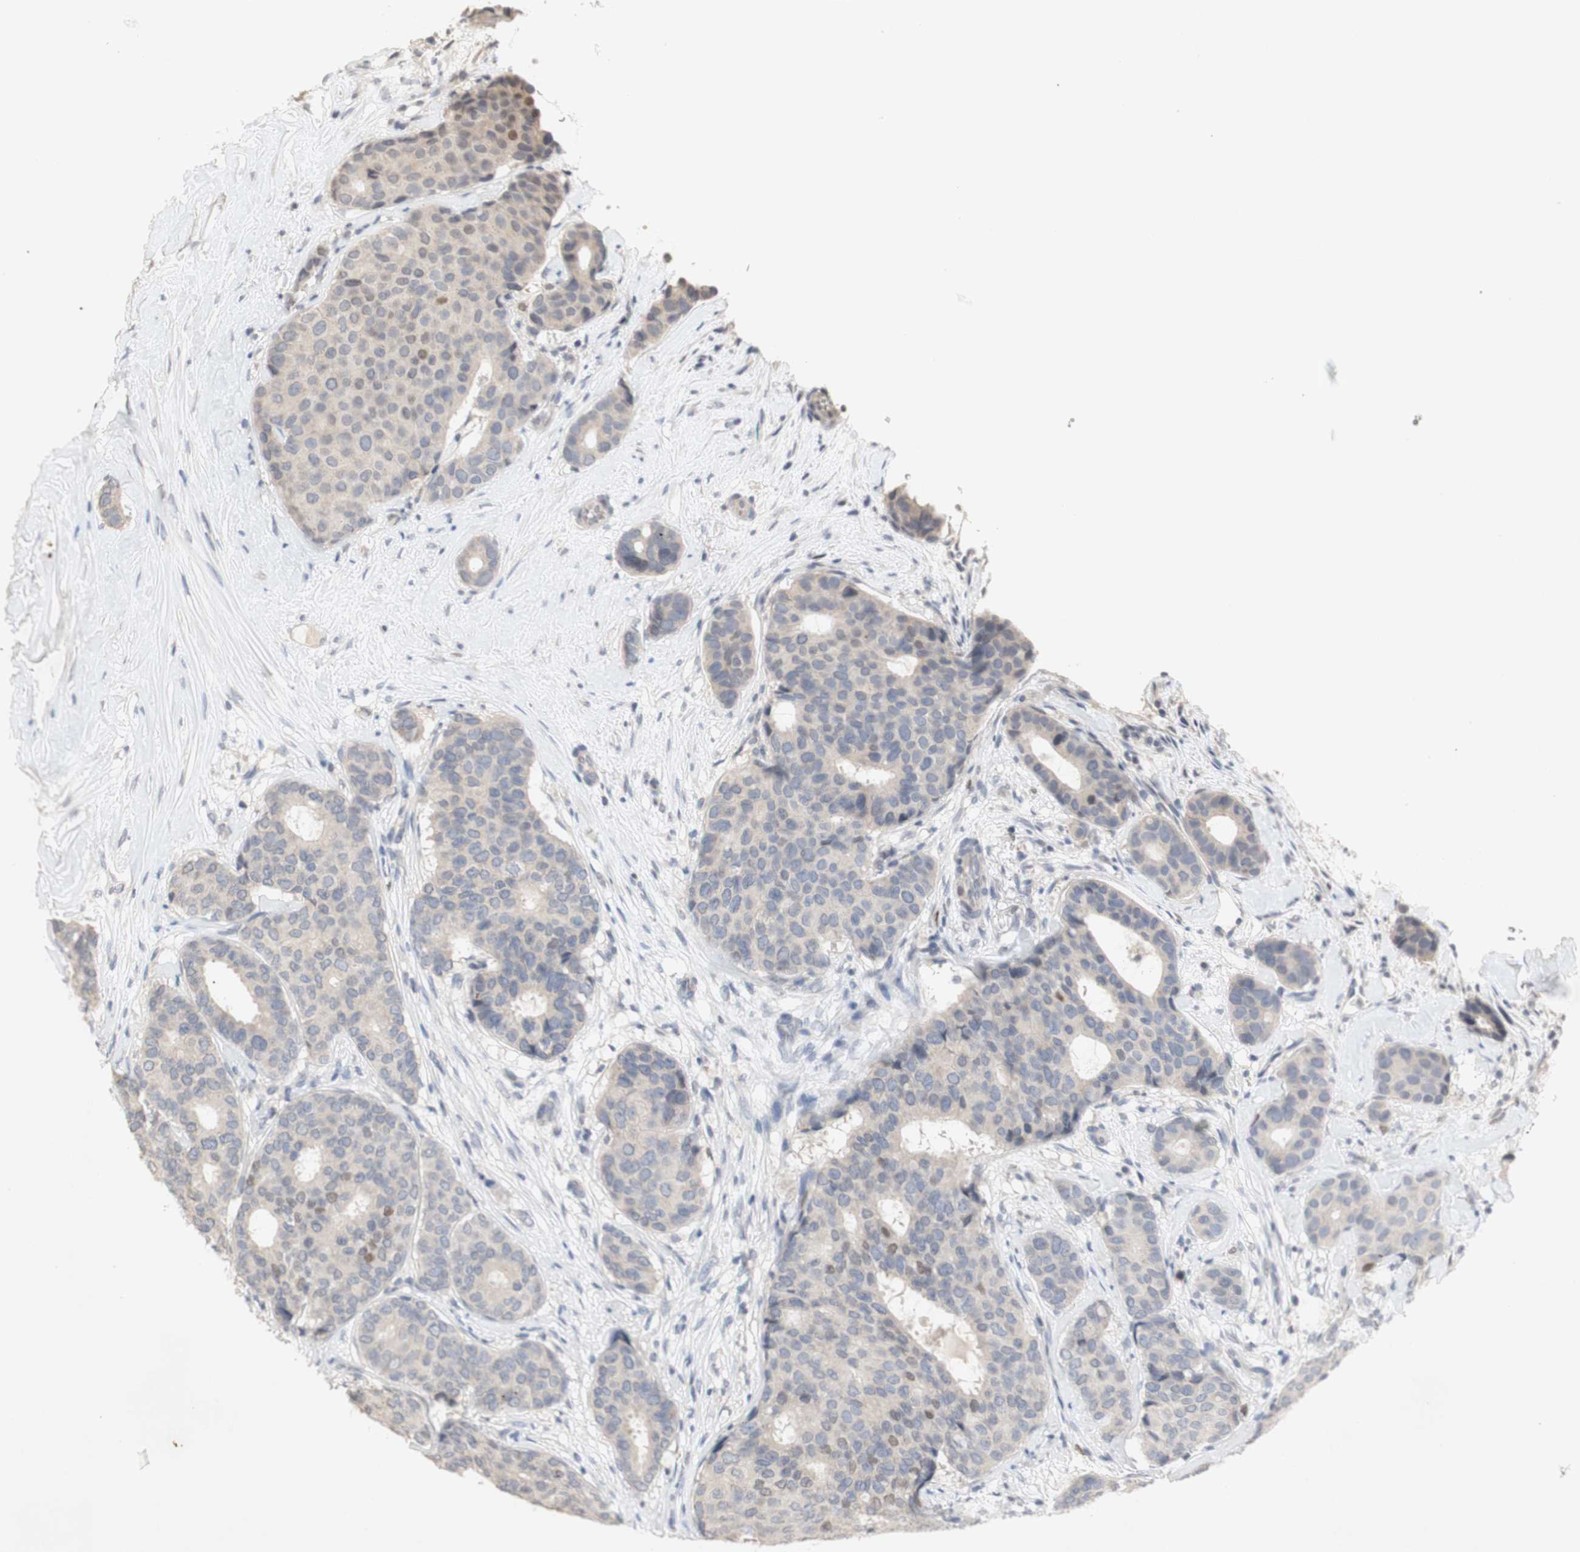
{"staining": {"intensity": "moderate", "quantity": "<25%", "location": "cytoplasmic/membranous,nuclear"}, "tissue": "breast cancer", "cell_type": "Tumor cells", "image_type": "cancer", "snomed": [{"axis": "morphology", "description": "Duct carcinoma"}, {"axis": "topography", "description": "Breast"}], "caption": "Protein staining of breast cancer (infiltrating ductal carcinoma) tissue demonstrates moderate cytoplasmic/membranous and nuclear expression in approximately <25% of tumor cells.", "gene": "FOSB", "patient": {"sex": "female", "age": 75}}